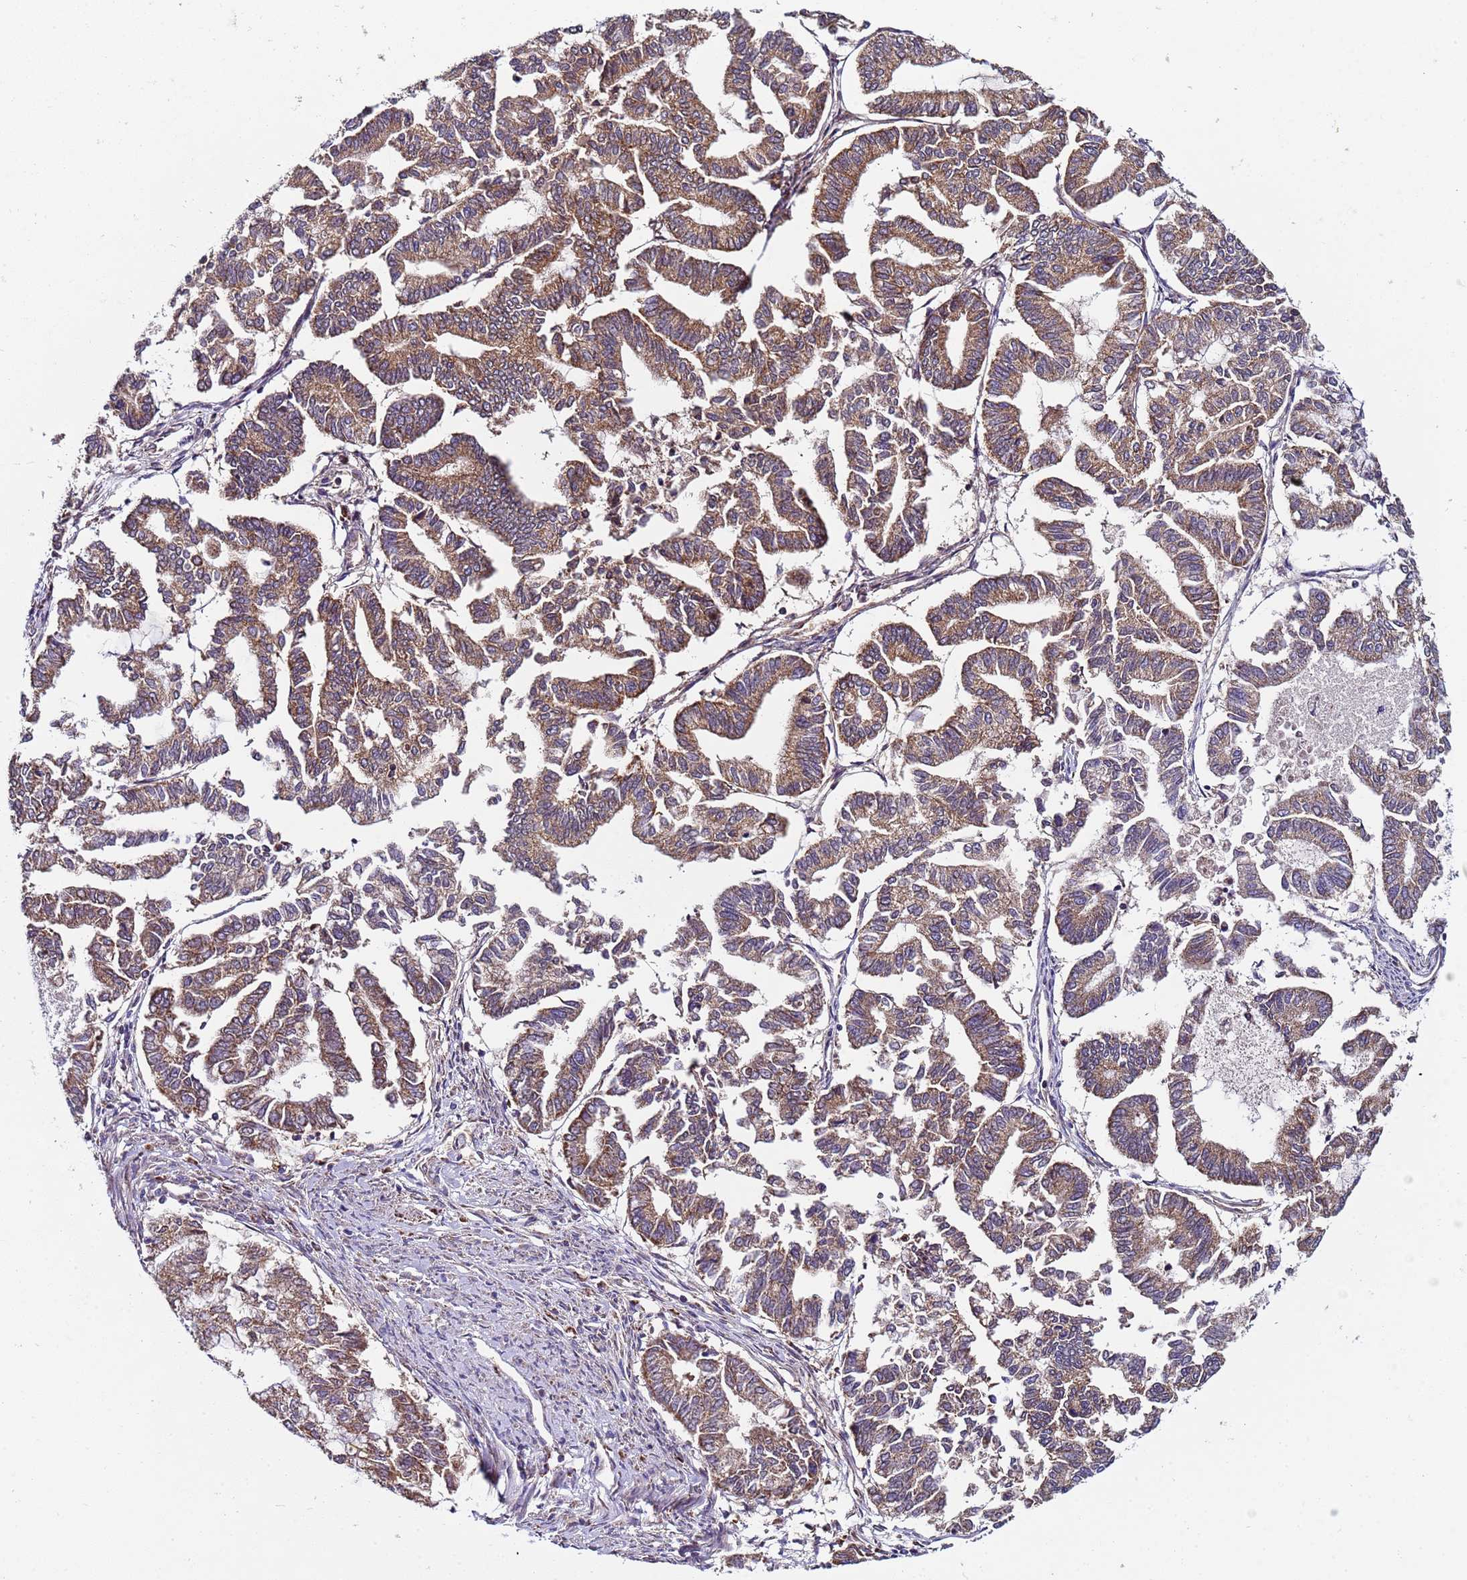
{"staining": {"intensity": "moderate", "quantity": ">75%", "location": "cytoplasmic/membranous"}, "tissue": "endometrial cancer", "cell_type": "Tumor cells", "image_type": "cancer", "snomed": [{"axis": "morphology", "description": "Adenocarcinoma, NOS"}, {"axis": "topography", "description": "Endometrium"}], "caption": "Immunohistochemical staining of human endometrial adenocarcinoma exhibits medium levels of moderate cytoplasmic/membranous protein staining in approximately >75% of tumor cells.", "gene": "TMEM126A", "patient": {"sex": "female", "age": 79}}